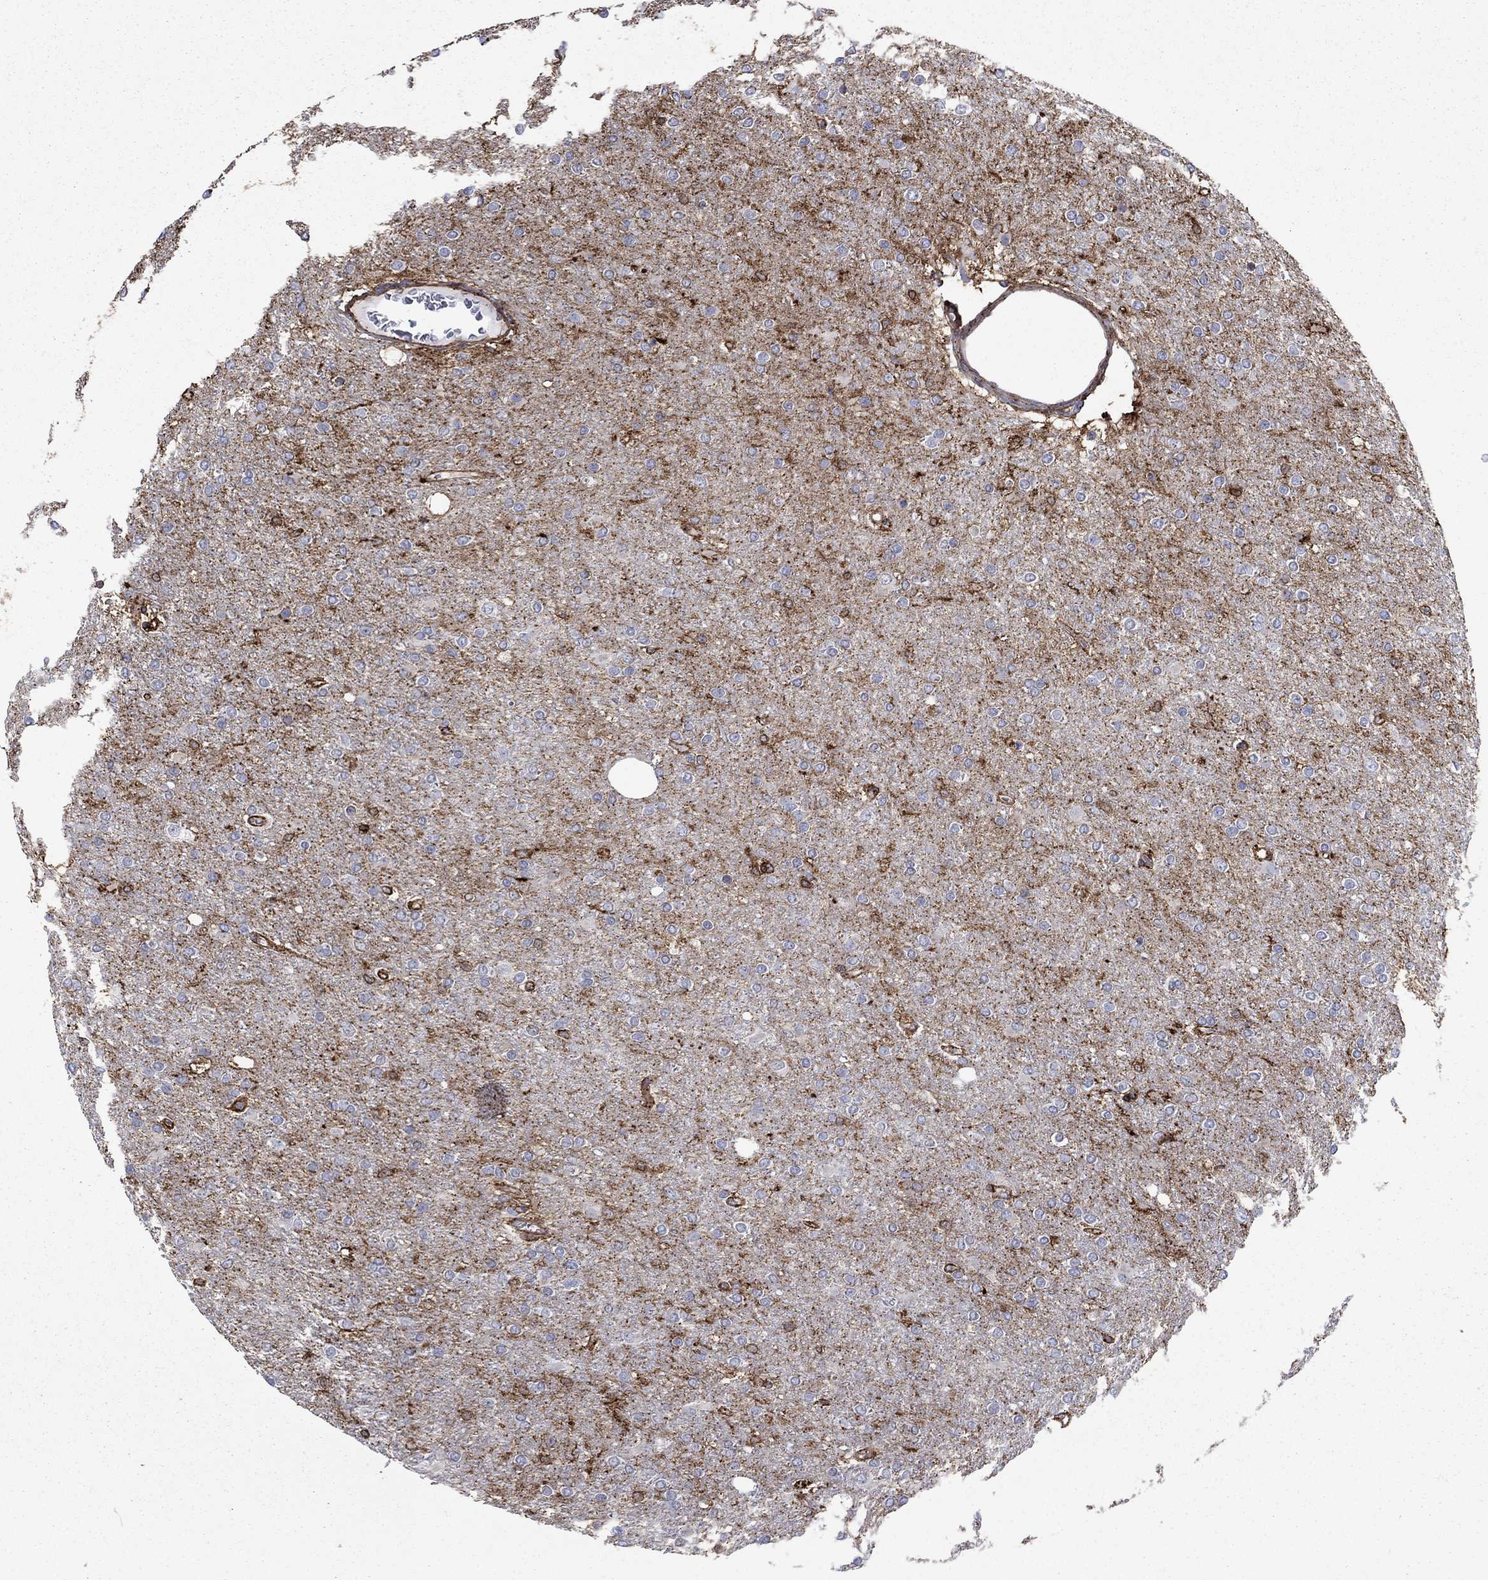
{"staining": {"intensity": "negative", "quantity": "none", "location": "none"}, "tissue": "glioma", "cell_type": "Tumor cells", "image_type": "cancer", "snomed": [{"axis": "morphology", "description": "Glioma, malignant, High grade"}, {"axis": "topography", "description": "Cerebral cortex"}], "caption": "Human malignant glioma (high-grade) stained for a protein using immunohistochemistry (IHC) displays no staining in tumor cells.", "gene": "PLAU", "patient": {"sex": "male", "age": 70}}